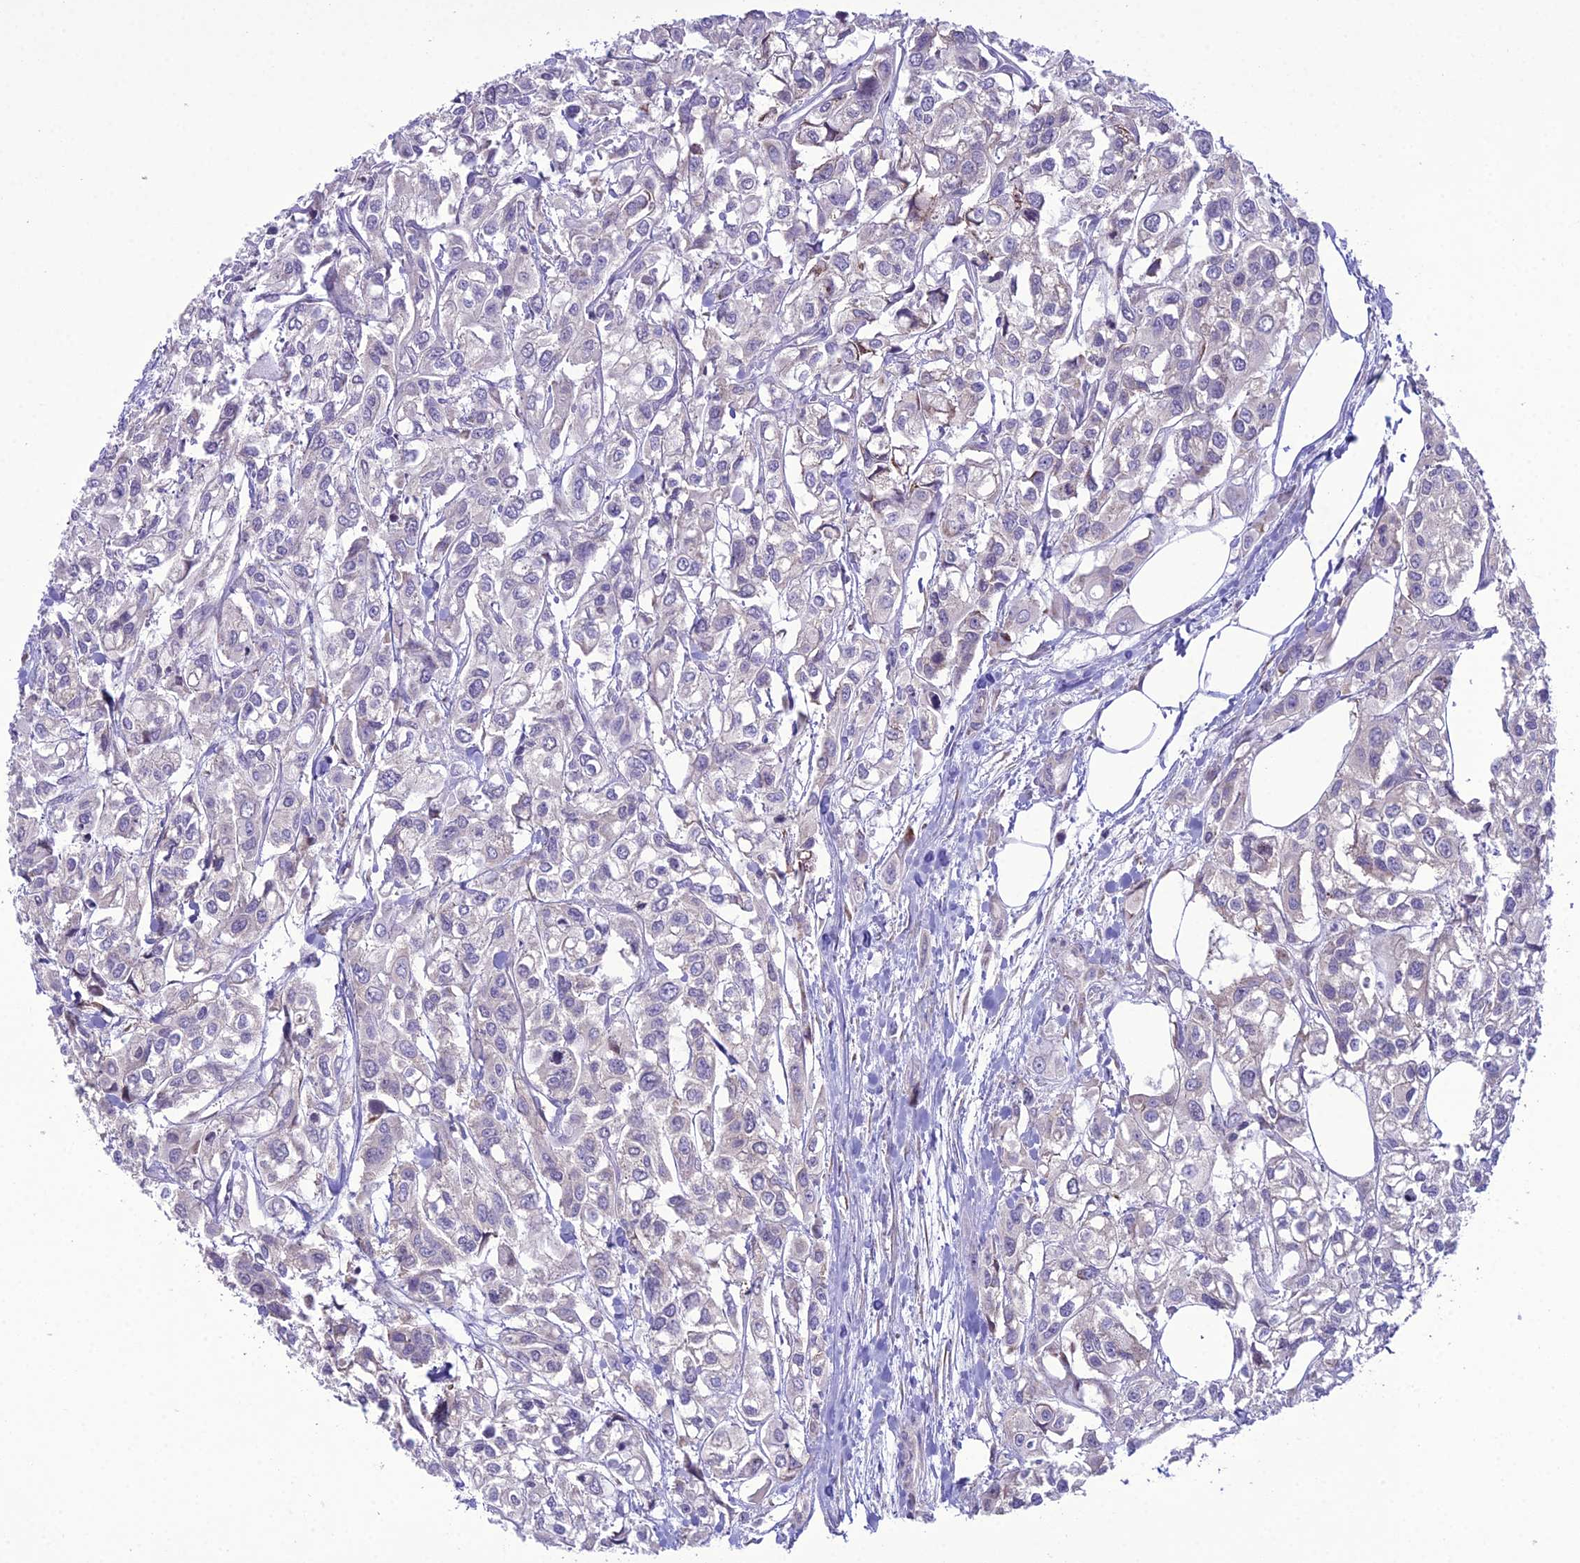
{"staining": {"intensity": "negative", "quantity": "none", "location": "none"}, "tissue": "urothelial cancer", "cell_type": "Tumor cells", "image_type": "cancer", "snomed": [{"axis": "morphology", "description": "Urothelial carcinoma, High grade"}, {"axis": "topography", "description": "Urinary bladder"}], "caption": "DAB (3,3'-diaminobenzidine) immunohistochemical staining of human urothelial cancer exhibits no significant positivity in tumor cells.", "gene": "RPS26", "patient": {"sex": "male", "age": 67}}